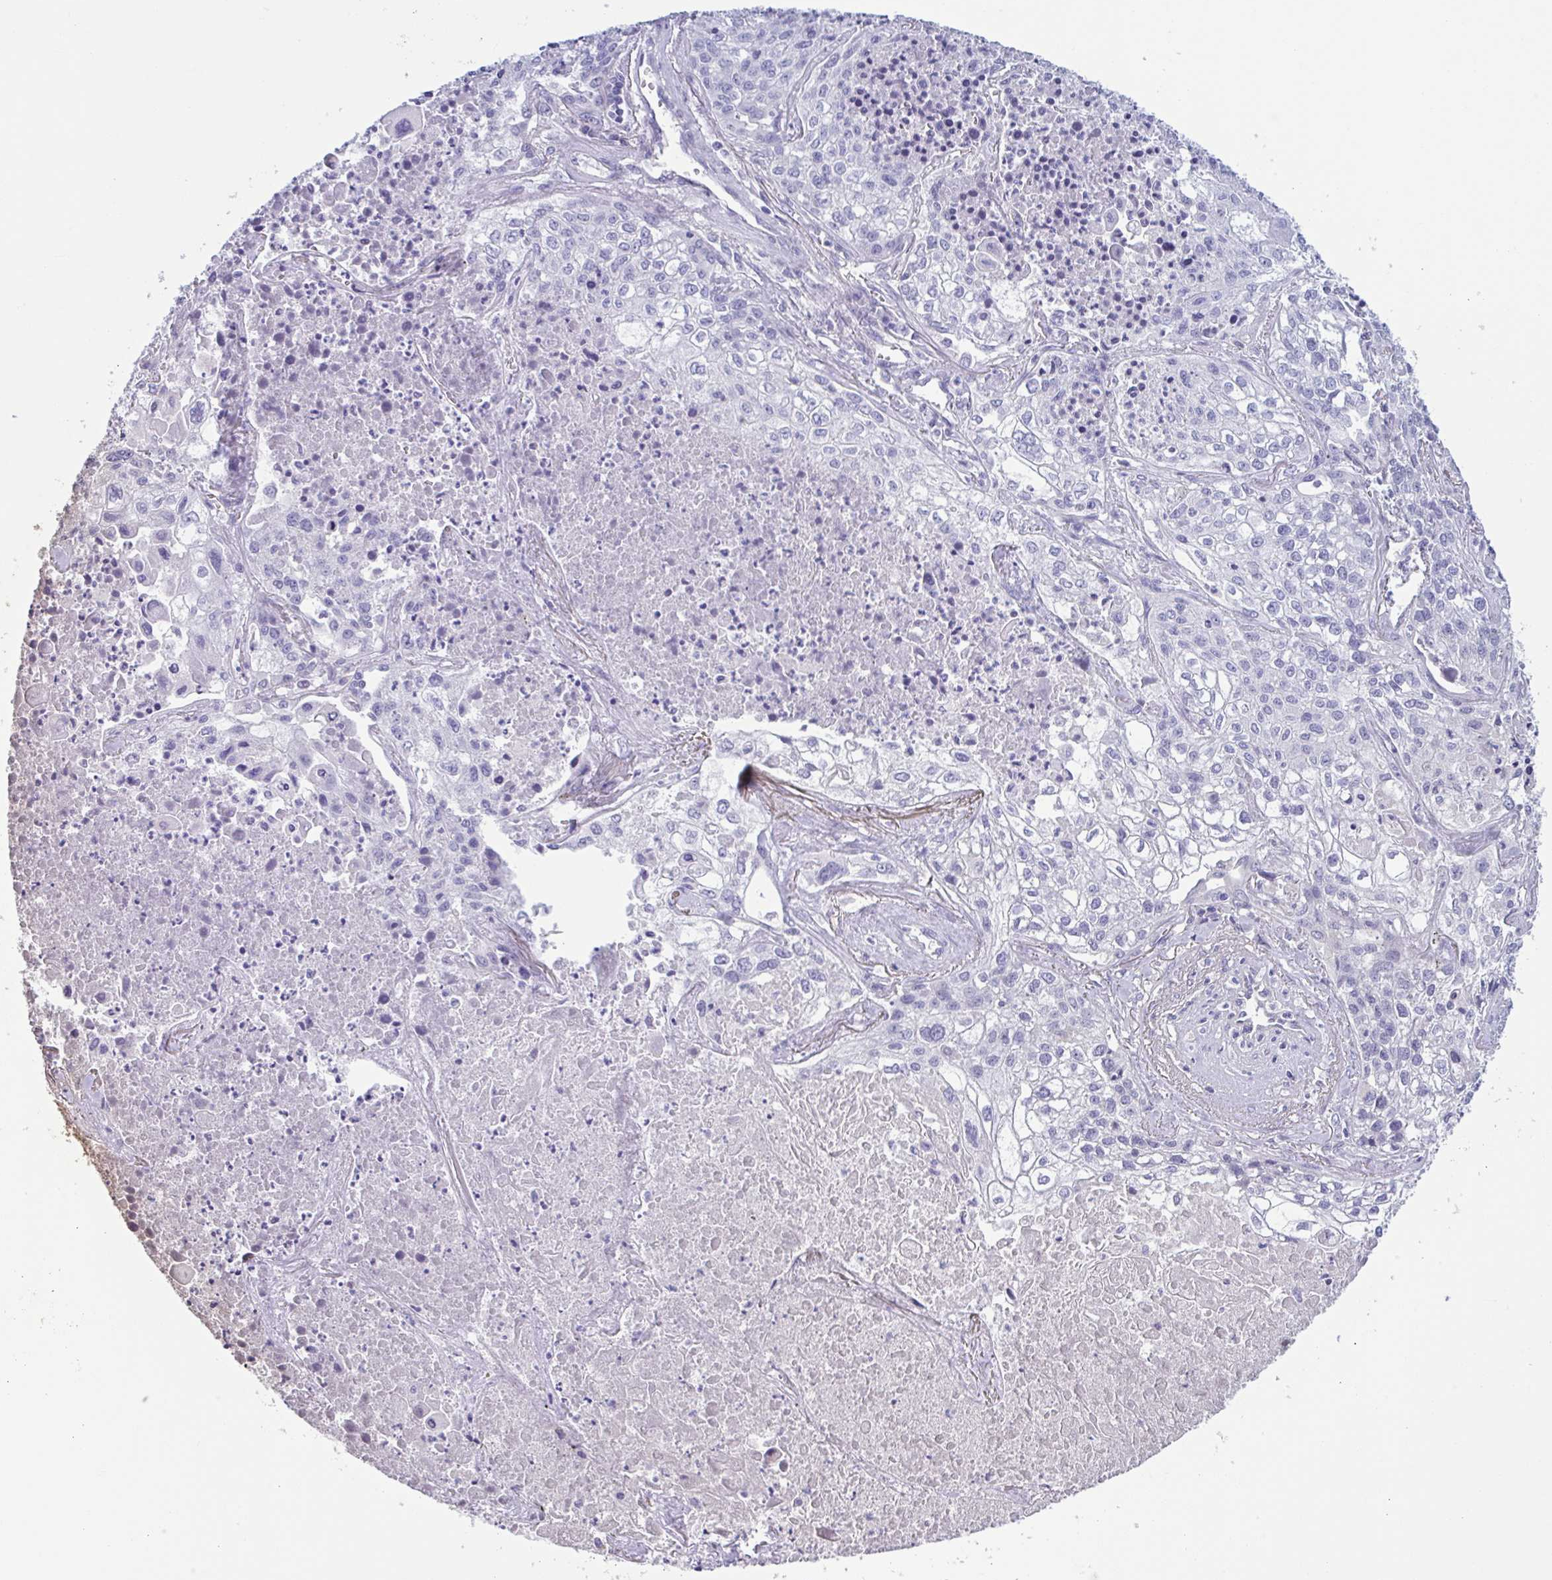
{"staining": {"intensity": "negative", "quantity": "none", "location": "none"}, "tissue": "lung cancer", "cell_type": "Tumor cells", "image_type": "cancer", "snomed": [{"axis": "morphology", "description": "Squamous cell carcinoma, NOS"}, {"axis": "topography", "description": "Lung"}], "caption": "Lung cancer stained for a protein using IHC demonstrates no staining tumor cells.", "gene": "TTC7B", "patient": {"sex": "male", "age": 74}}